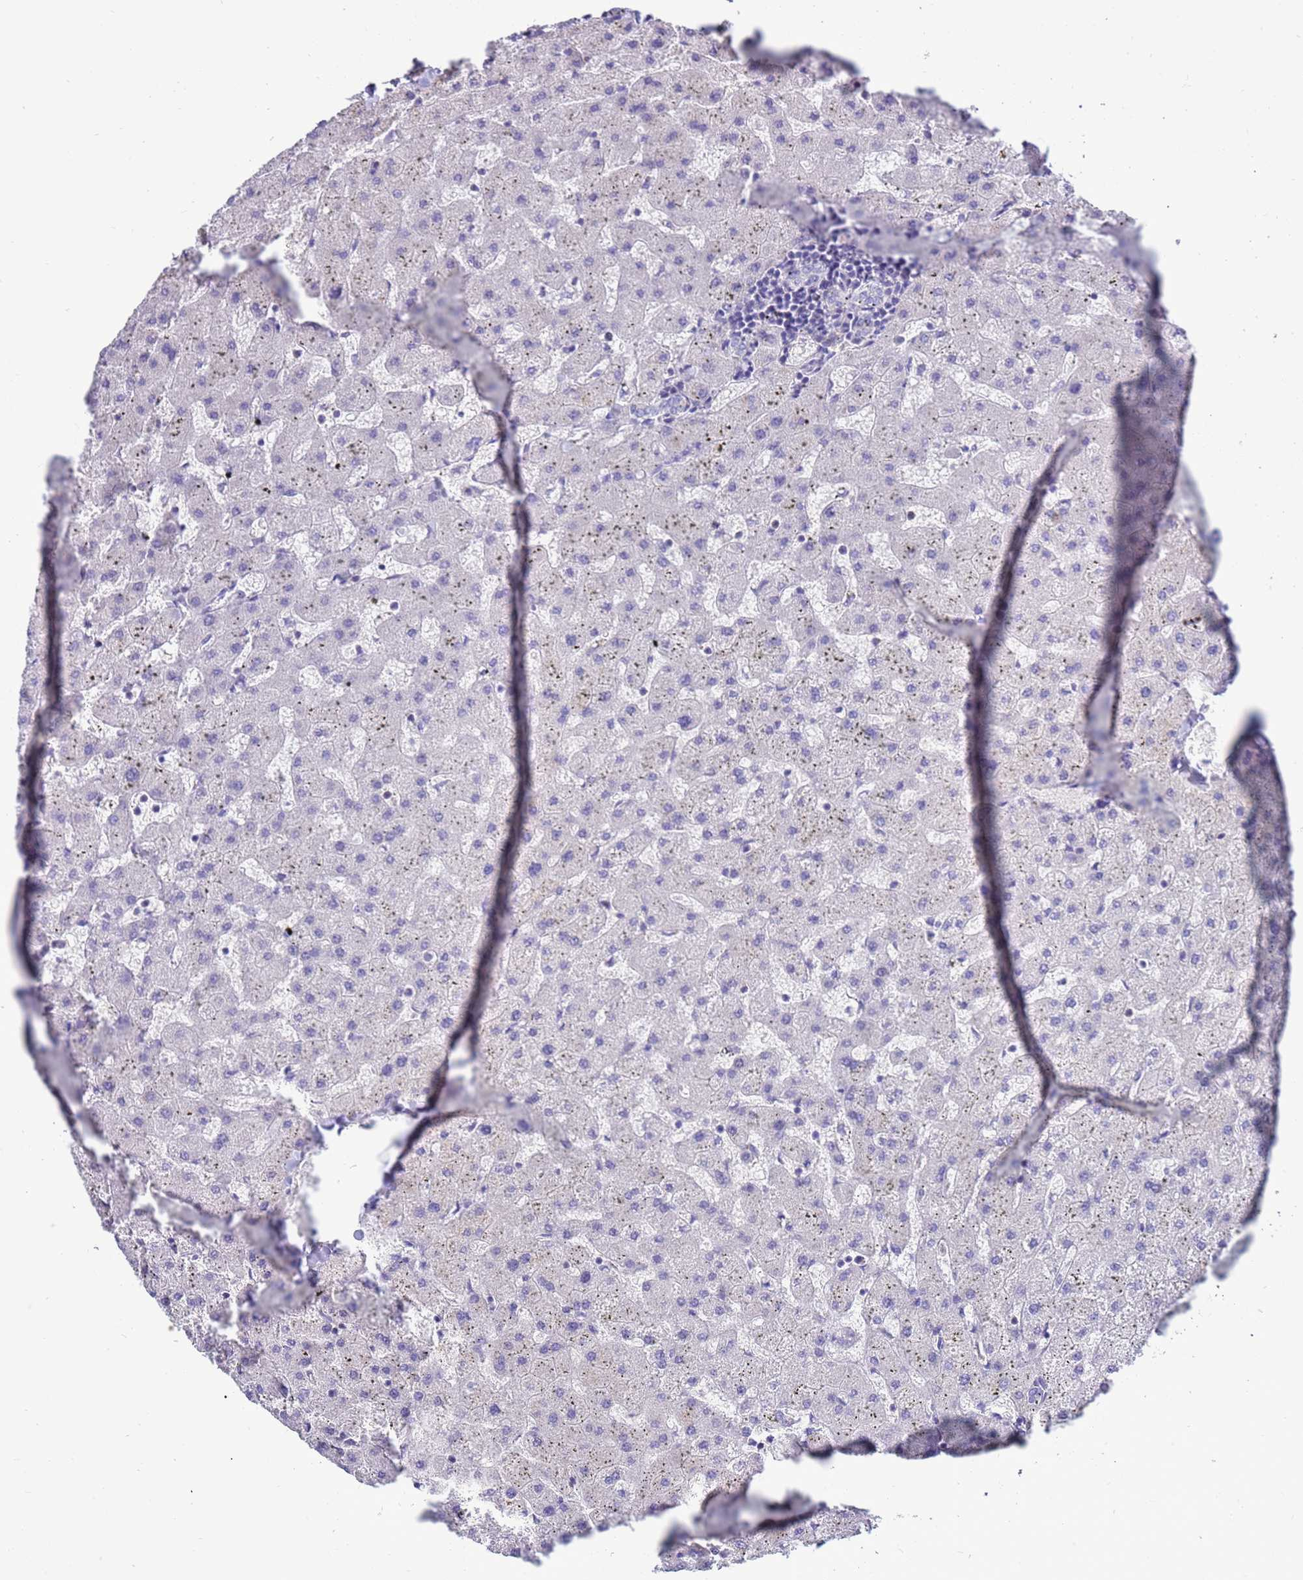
{"staining": {"intensity": "negative", "quantity": "none", "location": "none"}, "tissue": "liver", "cell_type": "Cholangiocytes", "image_type": "normal", "snomed": [{"axis": "morphology", "description": "Normal tissue, NOS"}, {"axis": "topography", "description": "Liver"}], "caption": "Protein analysis of normal liver exhibits no significant expression in cholangiocytes. The staining is performed using DAB (3,3'-diaminobenzidine) brown chromogen with nuclei counter-stained in using hematoxylin.", "gene": "PDE10A", "patient": {"sex": "female", "age": 63}}